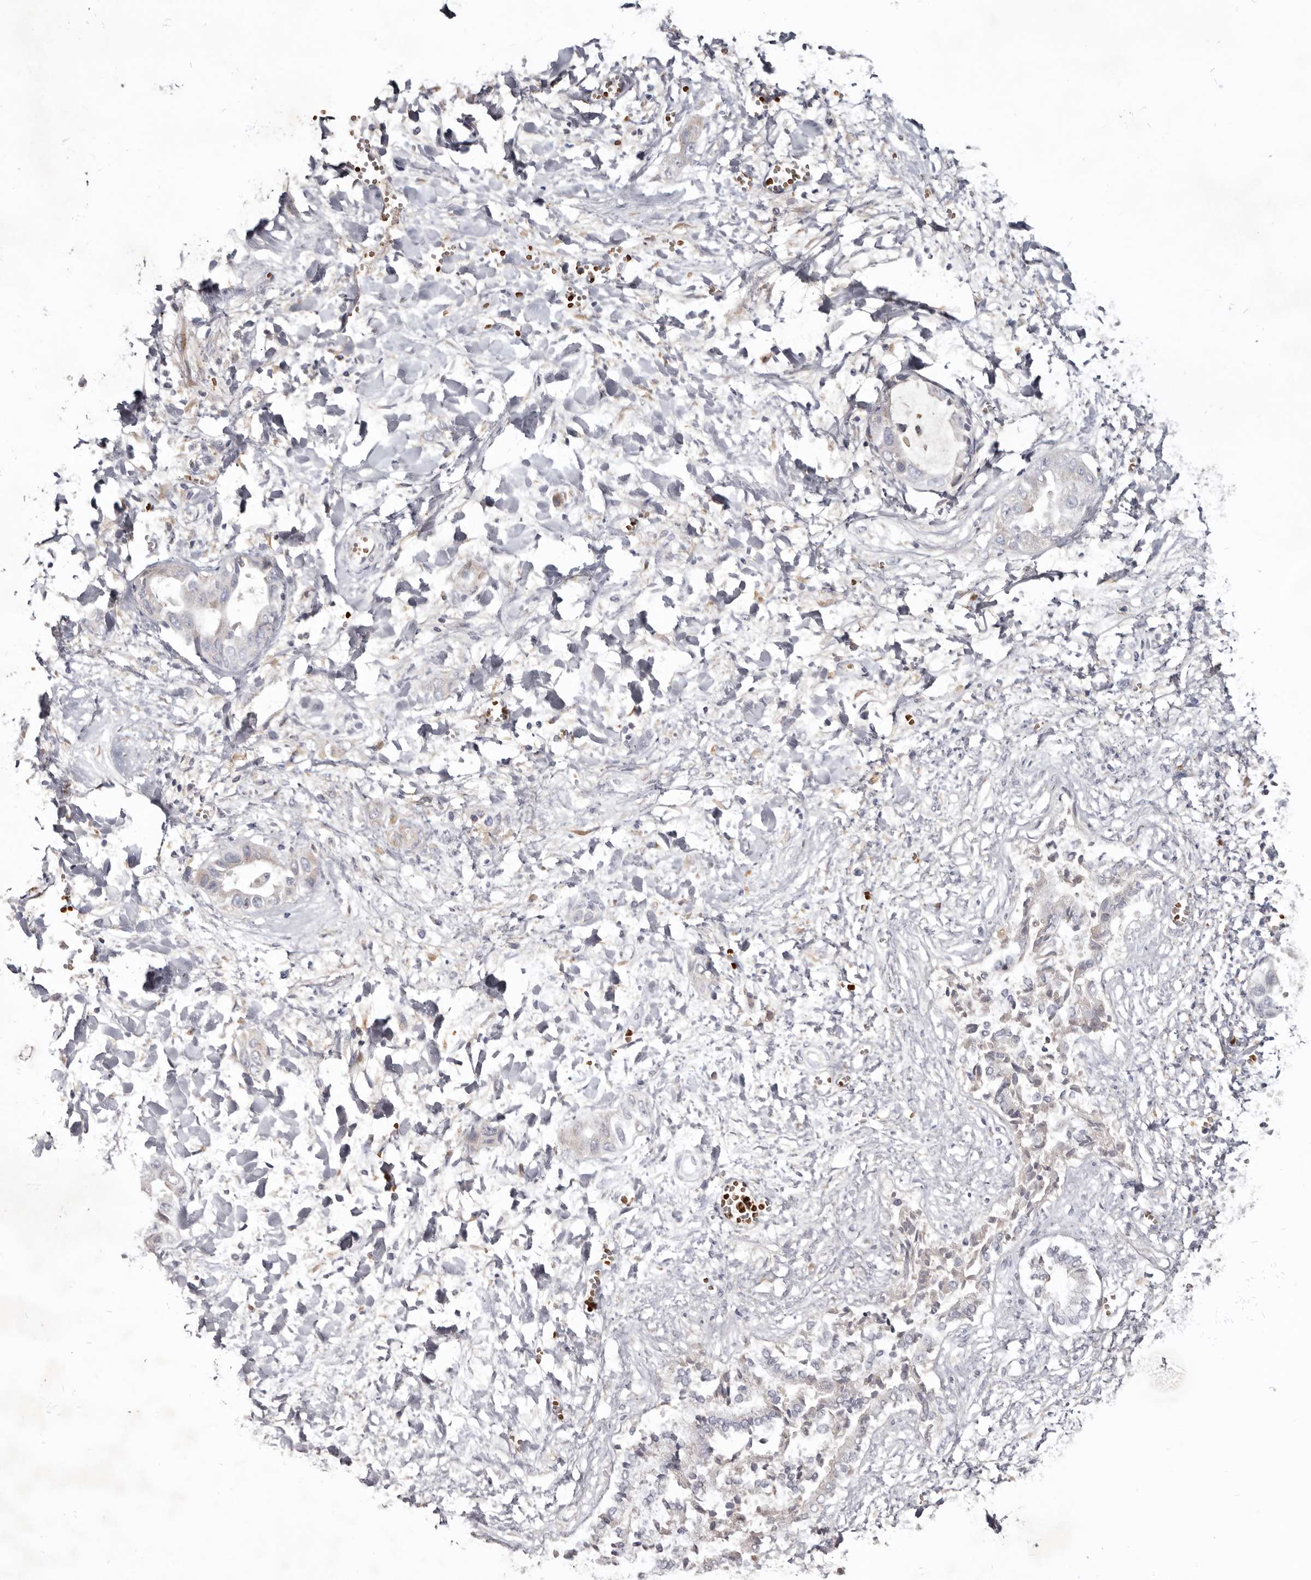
{"staining": {"intensity": "weak", "quantity": "<25%", "location": "cytoplasmic/membranous"}, "tissue": "liver cancer", "cell_type": "Tumor cells", "image_type": "cancer", "snomed": [{"axis": "morphology", "description": "Cholangiocarcinoma"}, {"axis": "topography", "description": "Liver"}], "caption": "There is no significant positivity in tumor cells of liver cholangiocarcinoma.", "gene": "NENF", "patient": {"sex": "female", "age": 52}}